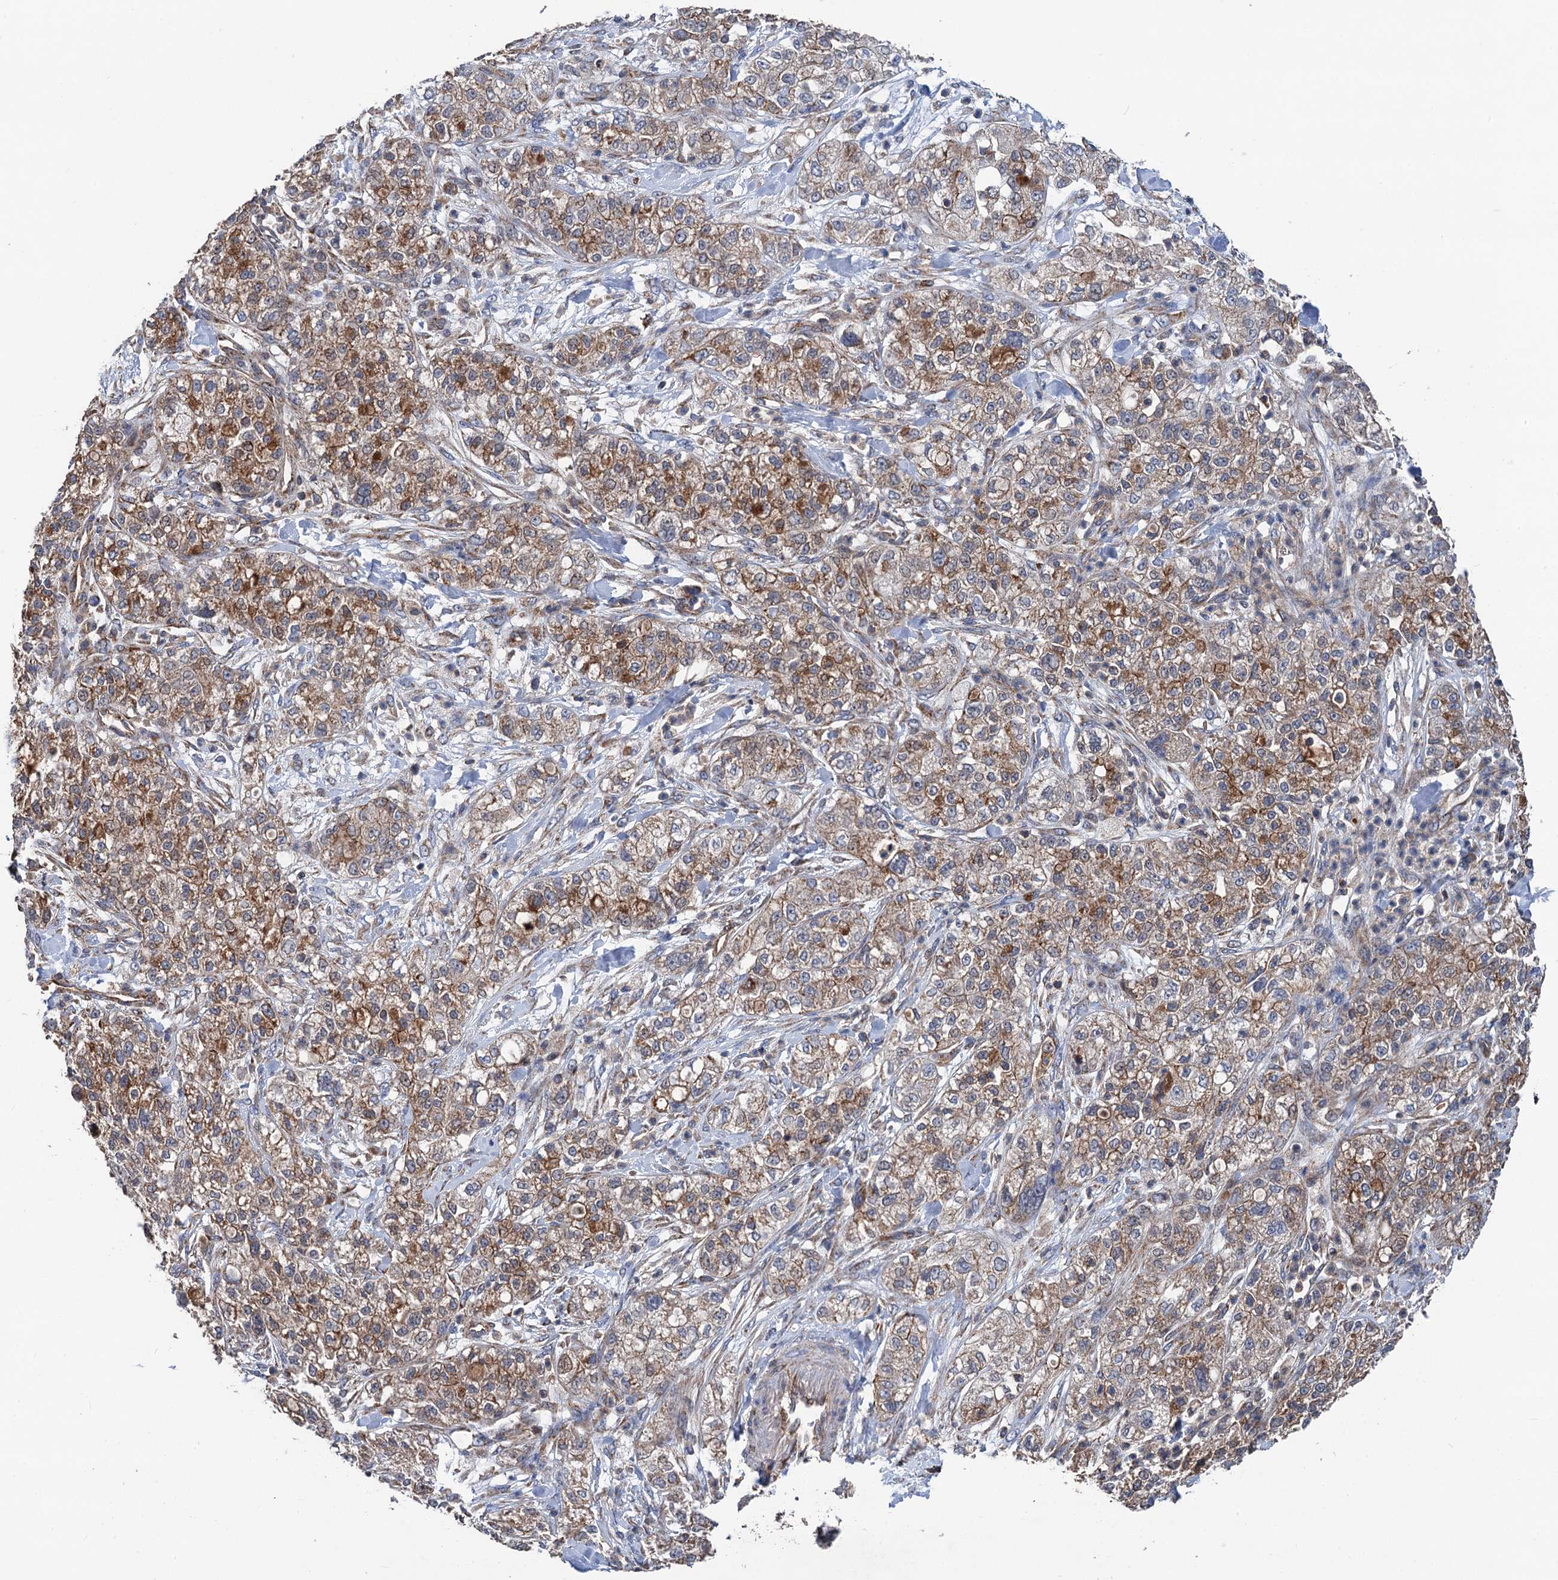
{"staining": {"intensity": "moderate", "quantity": ">75%", "location": "cytoplasmic/membranous"}, "tissue": "pancreatic cancer", "cell_type": "Tumor cells", "image_type": "cancer", "snomed": [{"axis": "morphology", "description": "Adenocarcinoma, NOS"}, {"axis": "topography", "description": "Pancreas"}], "caption": "A micrograph of pancreatic adenocarcinoma stained for a protein reveals moderate cytoplasmic/membranous brown staining in tumor cells.", "gene": "DGLUCY", "patient": {"sex": "female", "age": 78}}